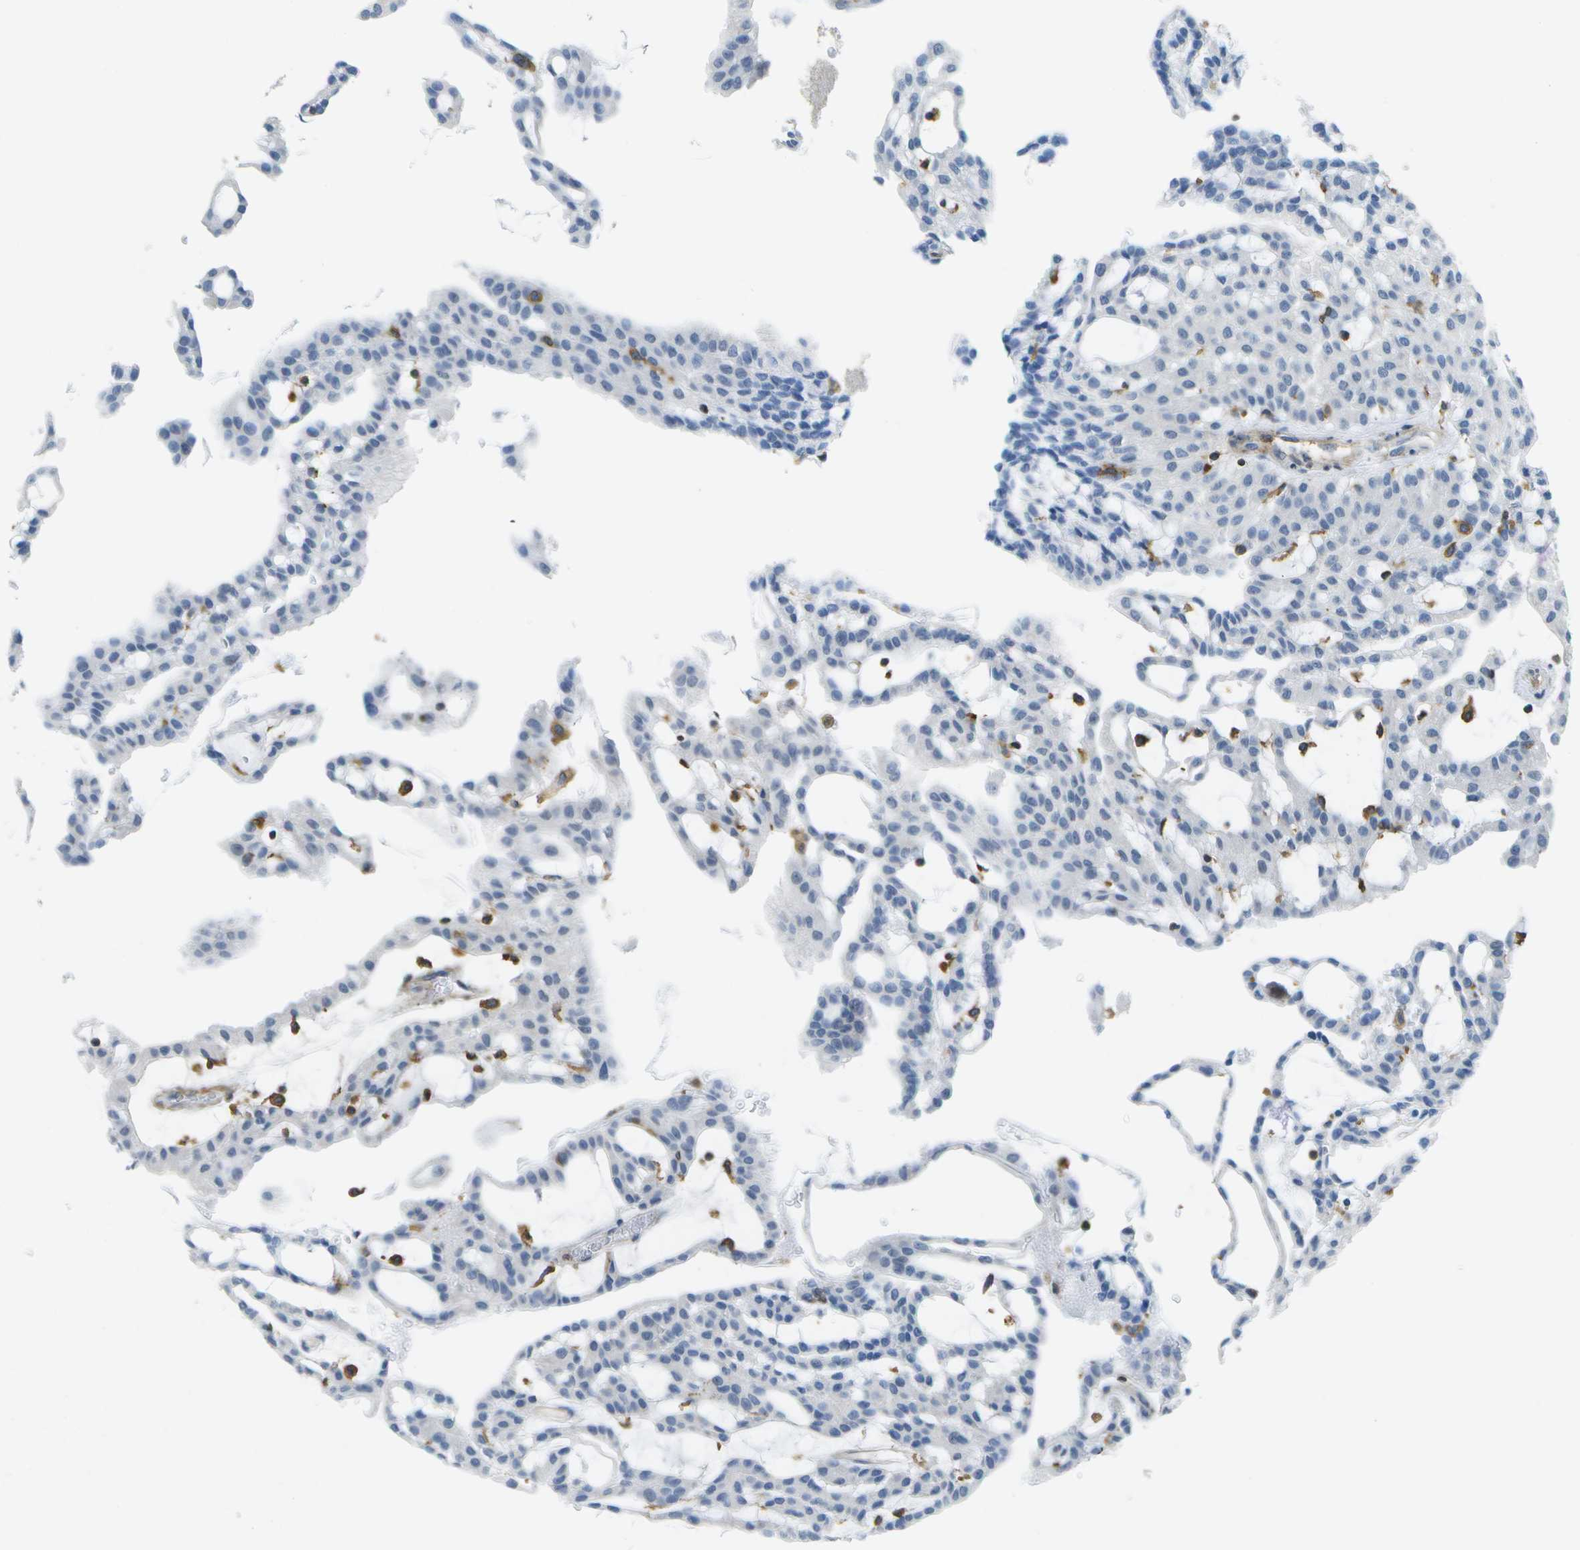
{"staining": {"intensity": "negative", "quantity": "none", "location": "none"}, "tissue": "renal cancer", "cell_type": "Tumor cells", "image_type": "cancer", "snomed": [{"axis": "morphology", "description": "Adenocarcinoma, NOS"}, {"axis": "topography", "description": "Kidney"}], "caption": "Adenocarcinoma (renal) was stained to show a protein in brown. There is no significant staining in tumor cells. Nuclei are stained in blue.", "gene": "RCSD1", "patient": {"sex": "male", "age": 63}}